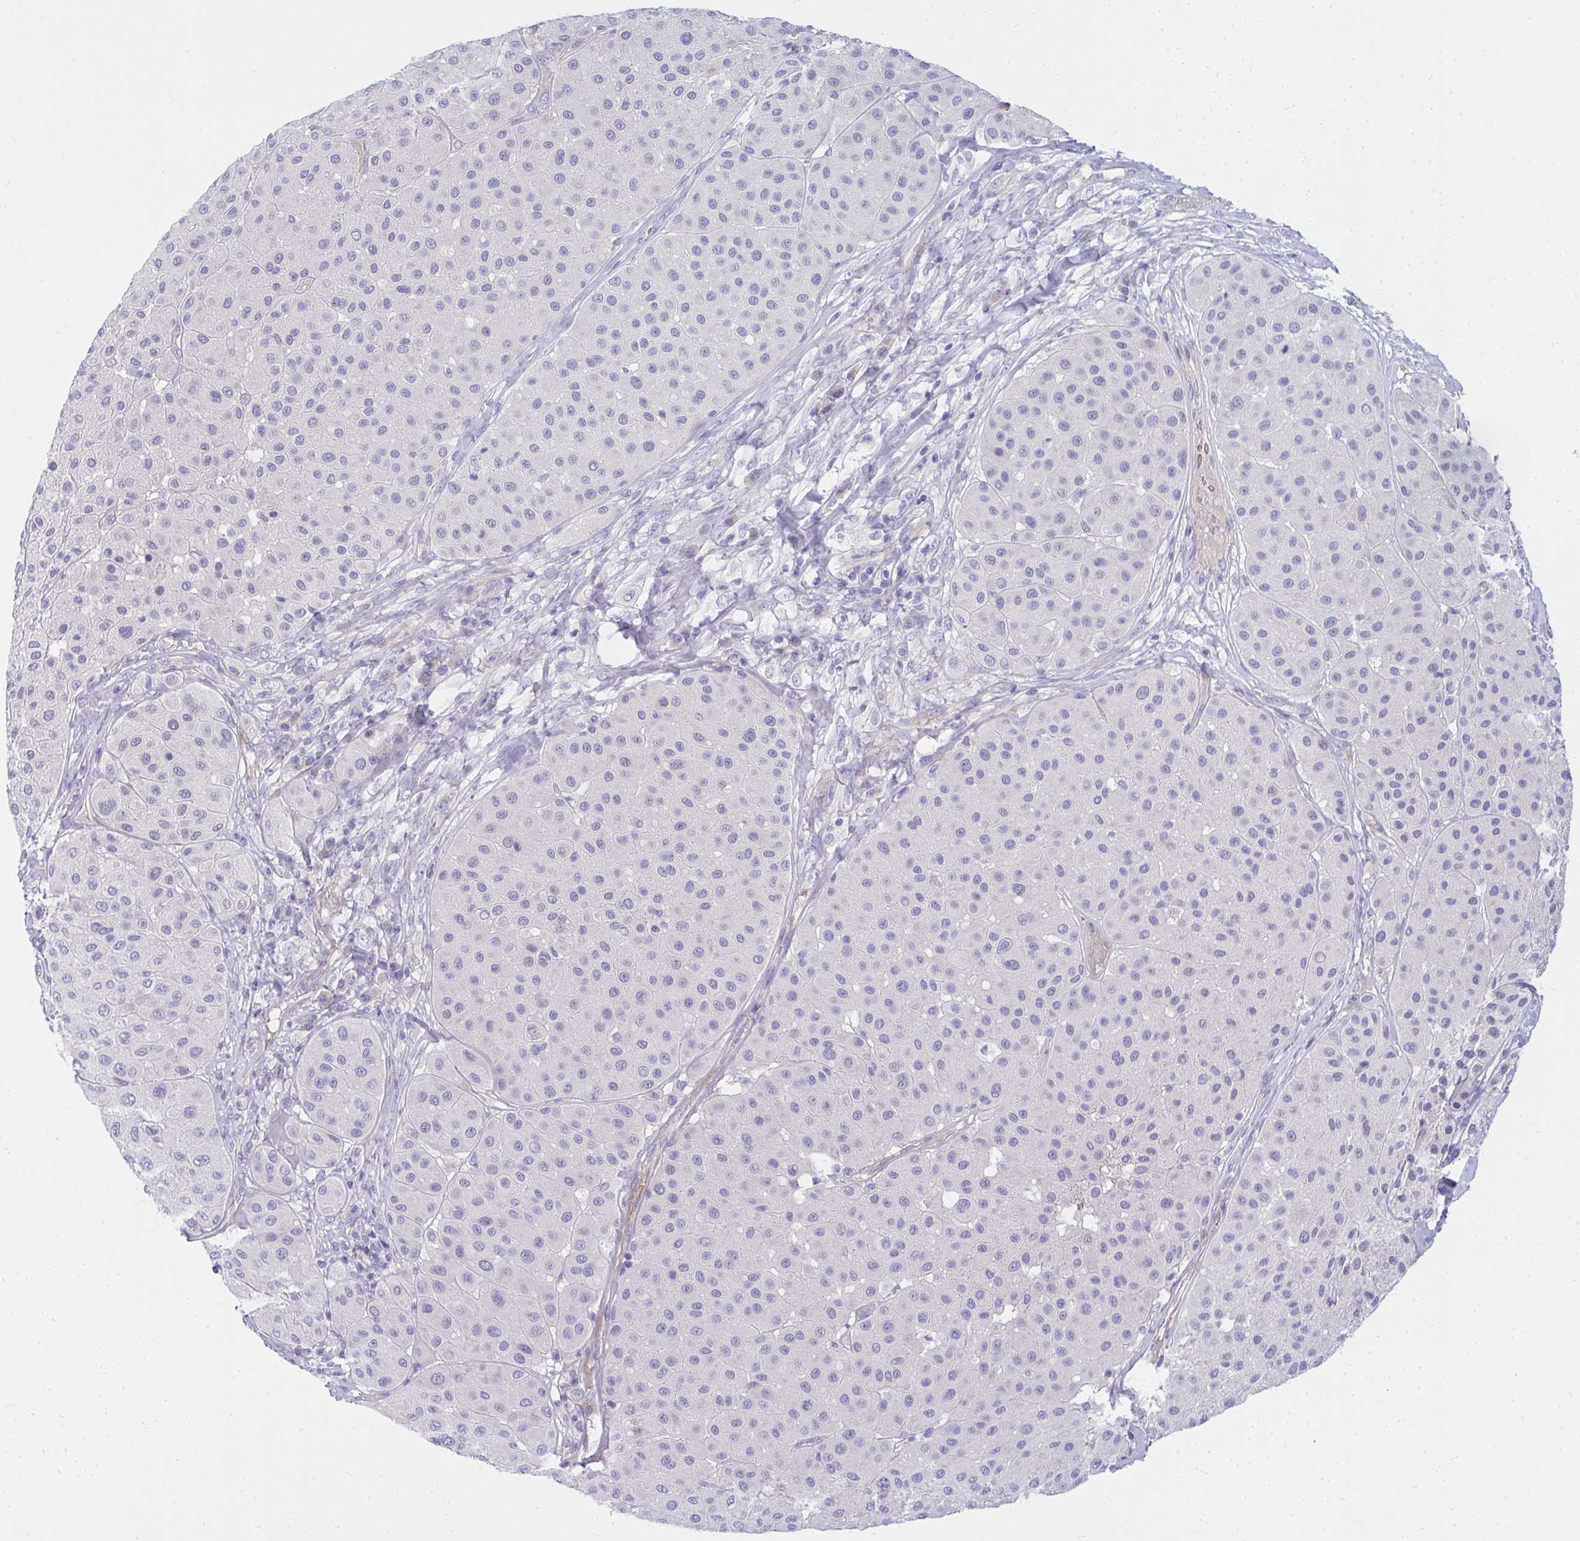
{"staining": {"intensity": "negative", "quantity": "none", "location": "none"}, "tissue": "melanoma", "cell_type": "Tumor cells", "image_type": "cancer", "snomed": [{"axis": "morphology", "description": "Malignant melanoma, Metastatic site"}, {"axis": "topography", "description": "Smooth muscle"}], "caption": "There is no significant positivity in tumor cells of malignant melanoma (metastatic site). Nuclei are stained in blue.", "gene": "LRRC36", "patient": {"sex": "male", "age": 41}}